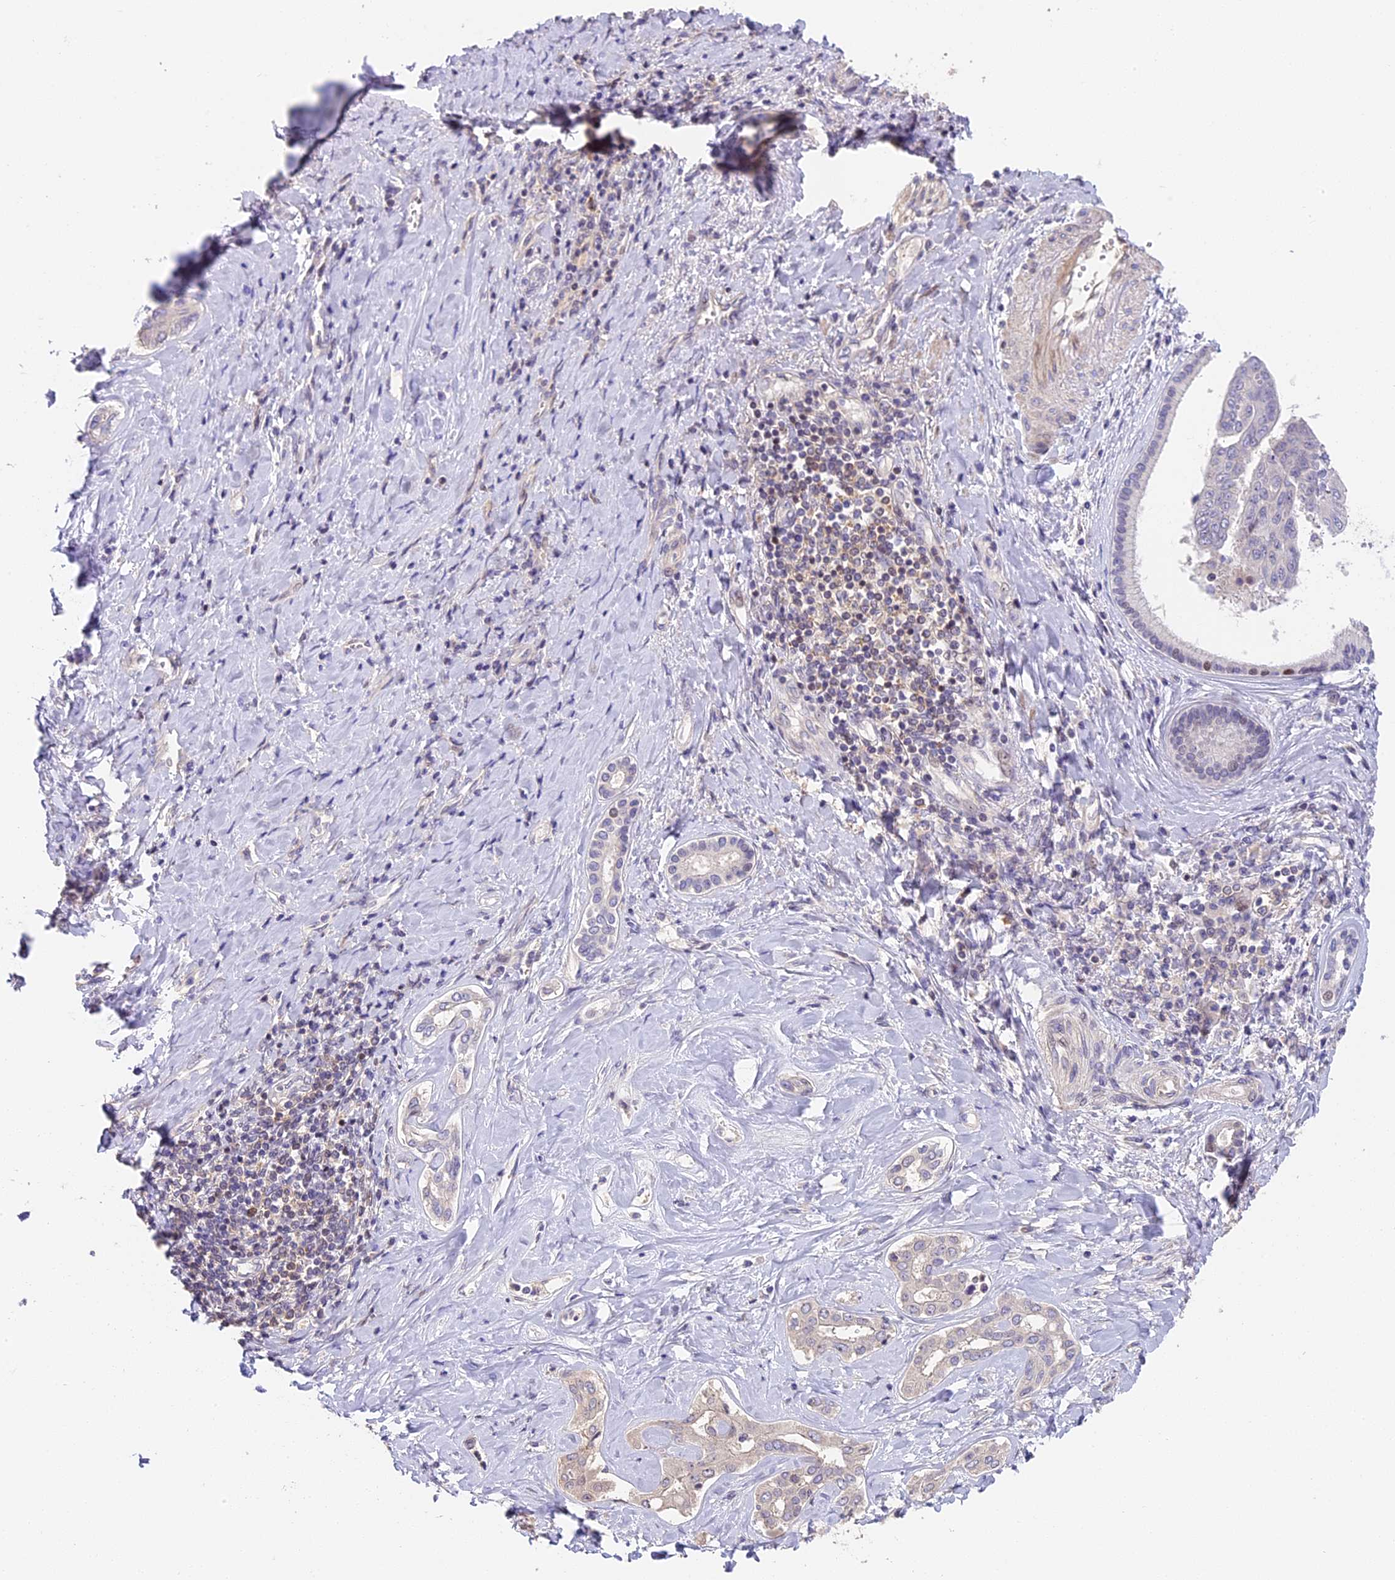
{"staining": {"intensity": "negative", "quantity": "none", "location": "none"}, "tissue": "liver cancer", "cell_type": "Tumor cells", "image_type": "cancer", "snomed": [{"axis": "morphology", "description": "Cholangiocarcinoma"}, {"axis": "topography", "description": "Liver"}], "caption": "Tumor cells are negative for brown protein staining in cholangiocarcinoma (liver). (Brightfield microscopy of DAB (3,3'-diaminobenzidine) immunohistochemistry (IHC) at high magnification).", "gene": "ARHGAP17", "patient": {"sex": "female", "age": 77}}